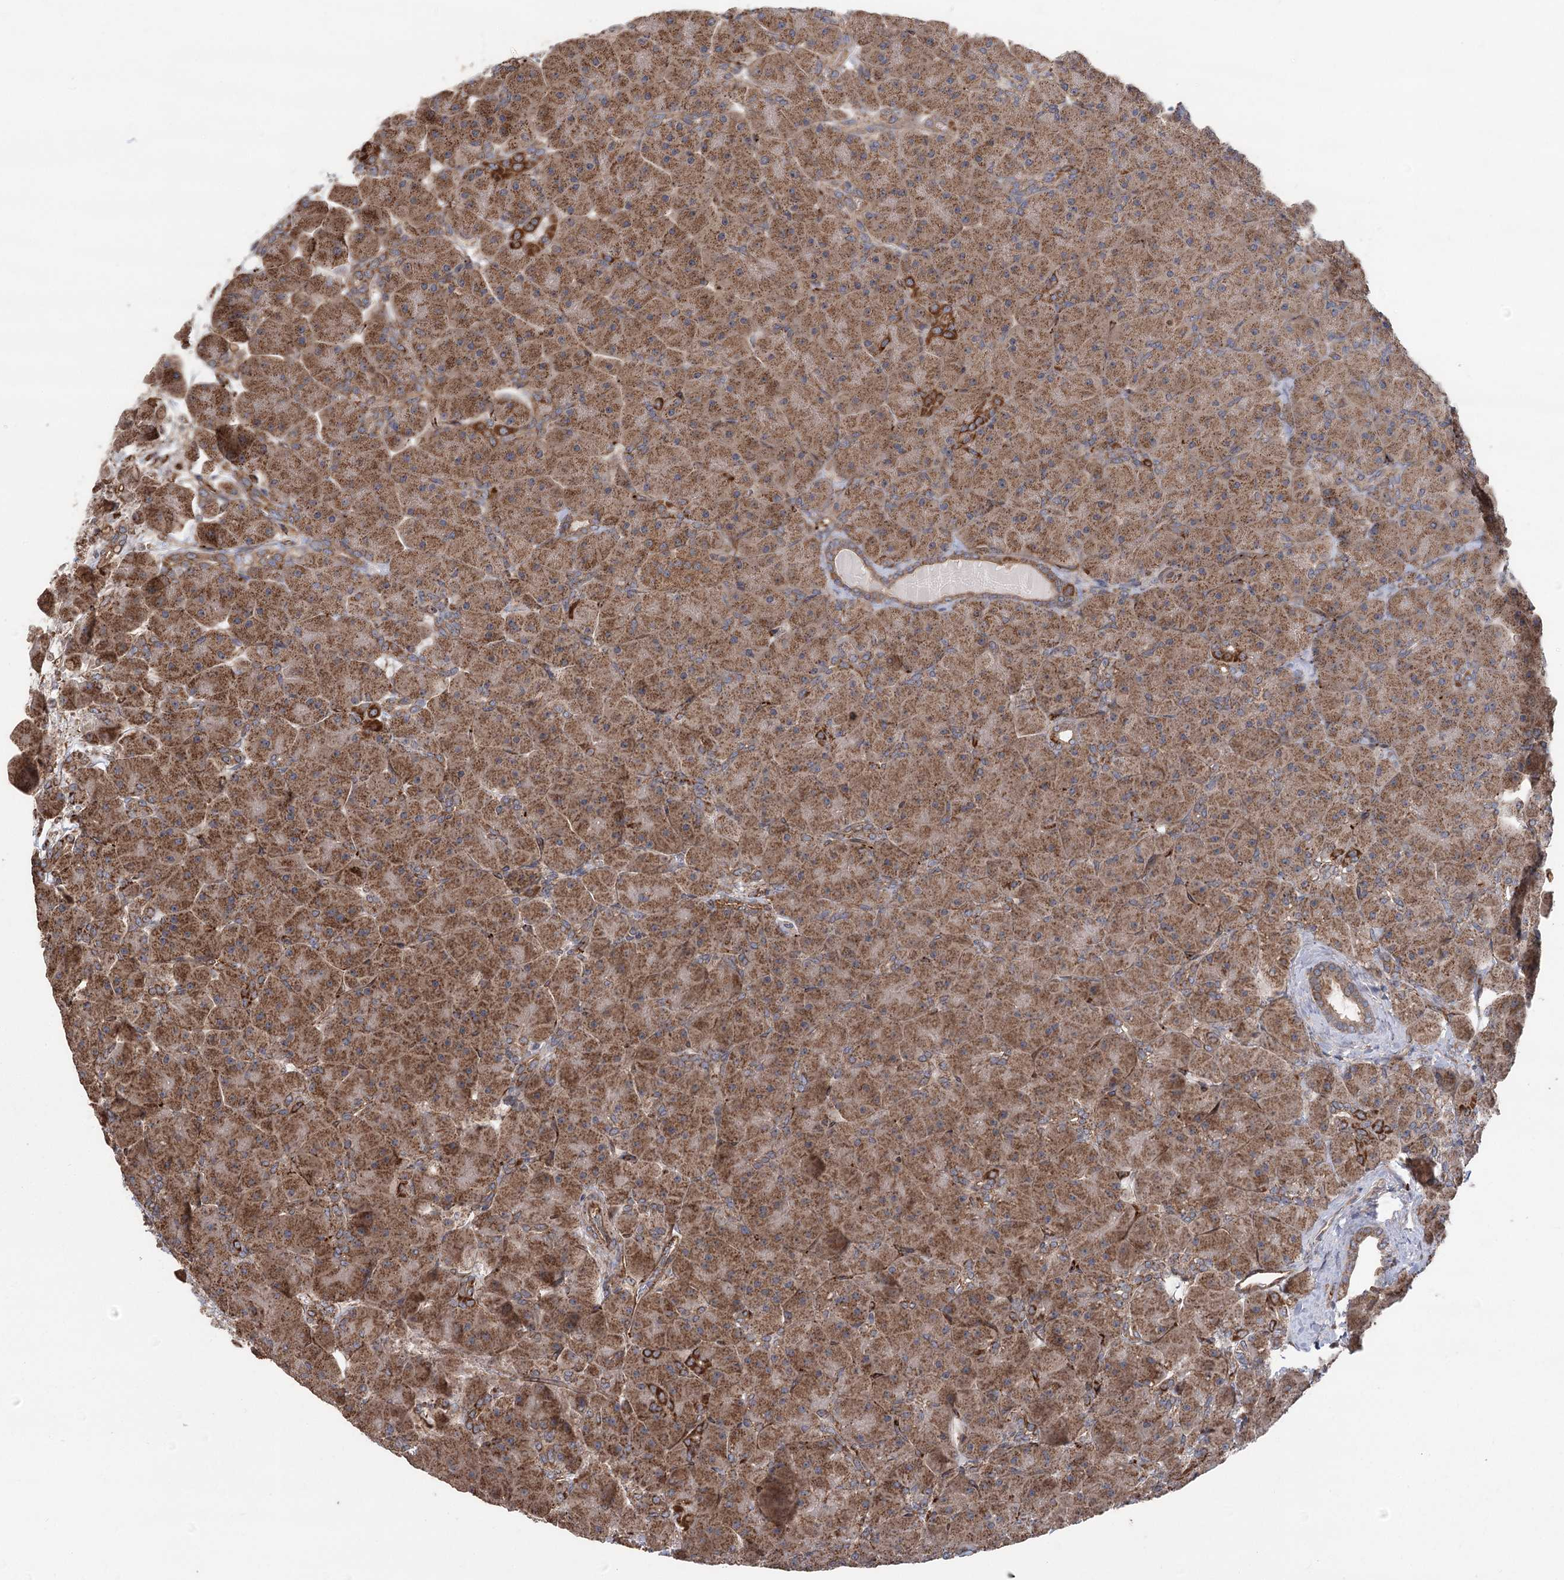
{"staining": {"intensity": "strong", "quantity": ">75%", "location": "cytoplasmic/membranous"}, "tissue": "pancreas", "cell_type": "Exocrine glandular cells", "image_type": "normal", "snomed": [{"axis": "morphology", "description": "Normal tissue, NOS"}, {"axis": "topography", "description": "Pancreas"}], "caption": "Immunohistochemistry of benign pancreas demonstrates high levels of strong cytoplasmic/membranous positivity in approximately >75% of exocrine glandular cells. Immunohistochemistry (ihc) stains the protein in brown and the nuclei are stained blue.", "gene": "RWDD4", "patient": {"sex": "male", "age": 66}}